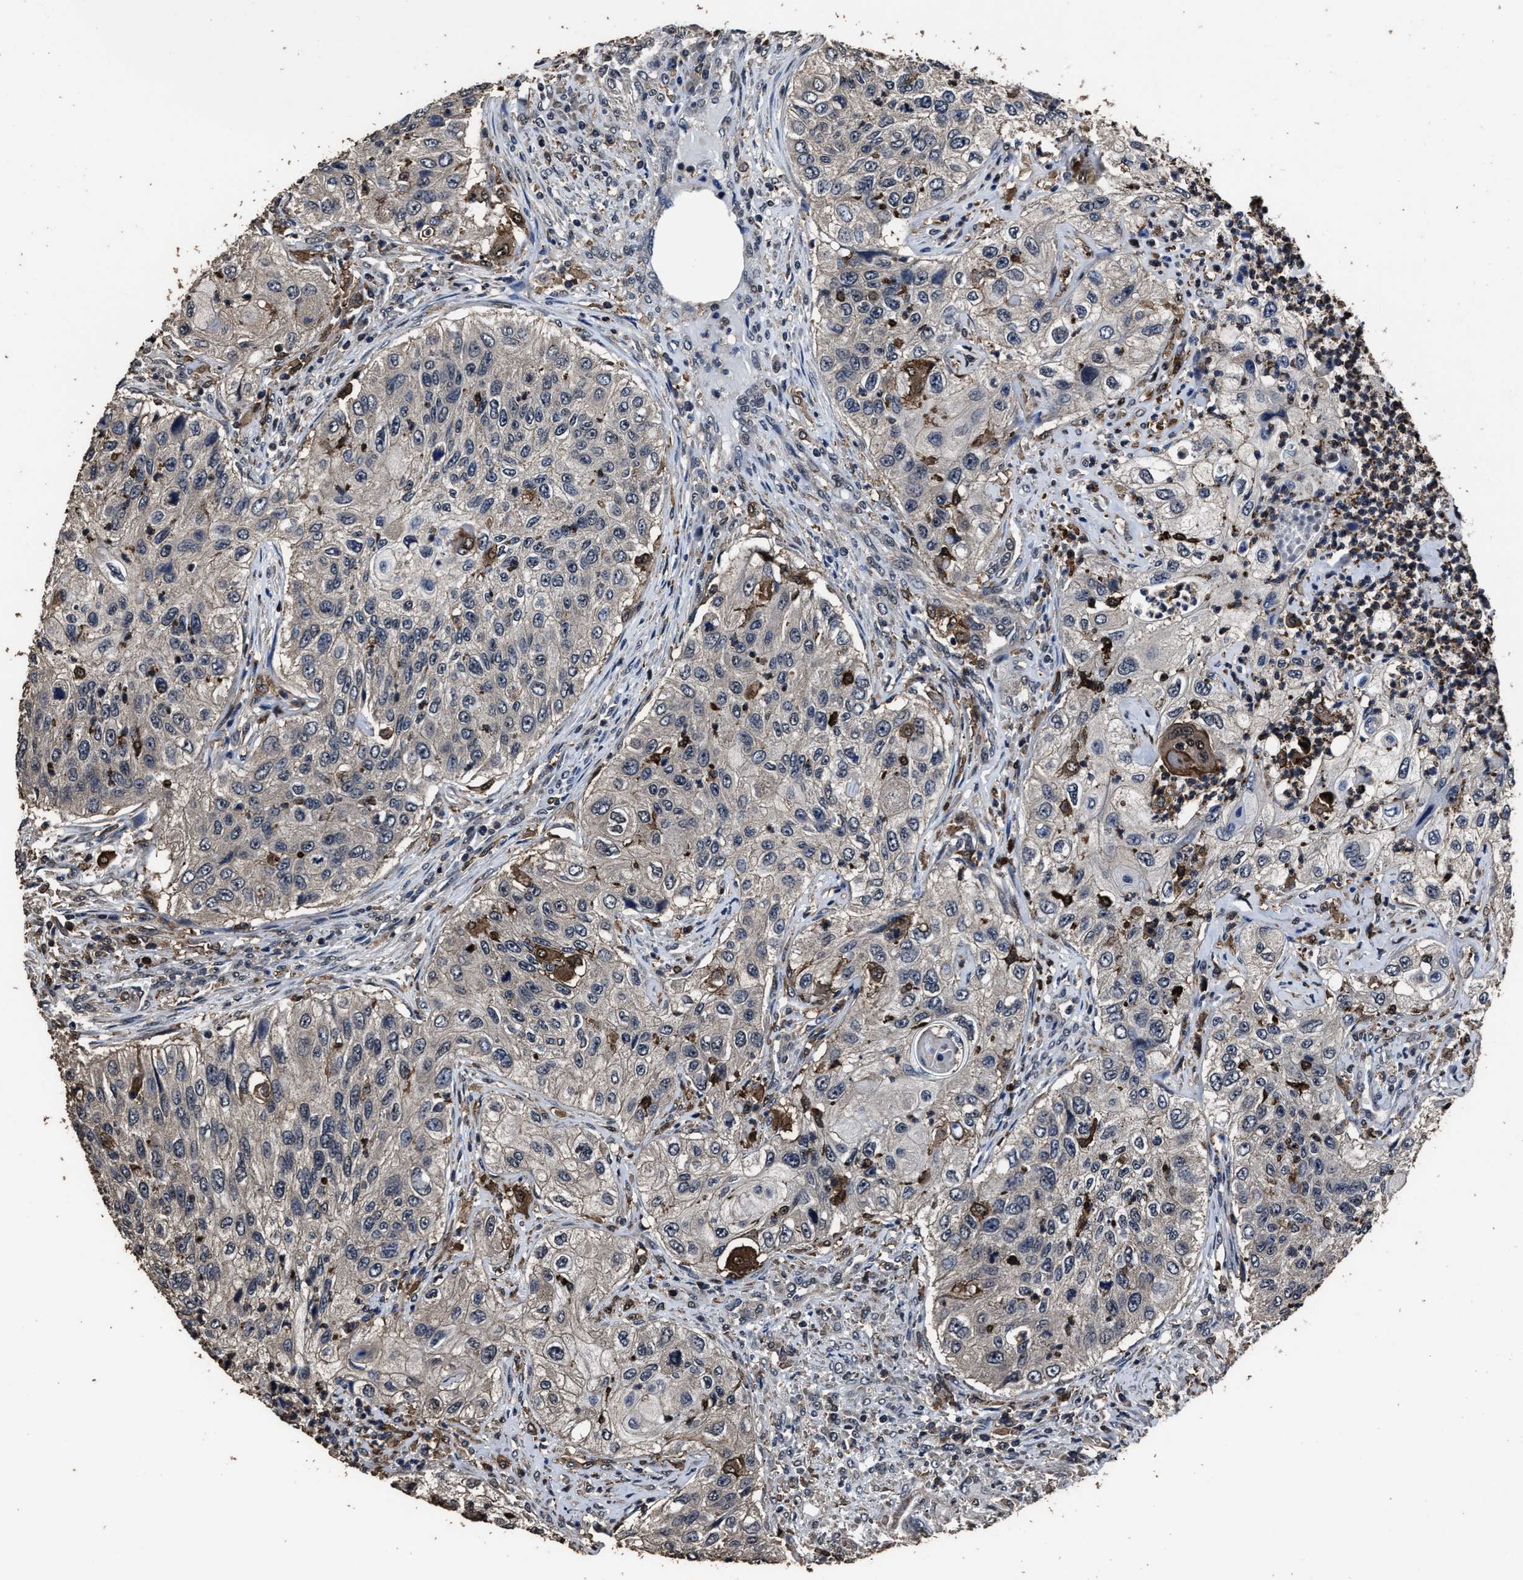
{"staining": {"intensity": "negative", "quantity": "none", "location": "none"}, "tissue": "urothelial cancer", "cell_type": "Tumor cells", "image_type": "cancer", "snomed": [{"axis": "morphology", "description": "Urothelial carcinoma, High grade"}, {"axis": "topography", "description": "Urinary bladder"}], "caption": "High power microscopy photomicrograph of an IHC histopathology image of high-grade urothelial carcinoma, revealing no significant positivity in tumor cells.", "gene": "RSBN1L", "patient": {"sex": "female", "age": 60}}